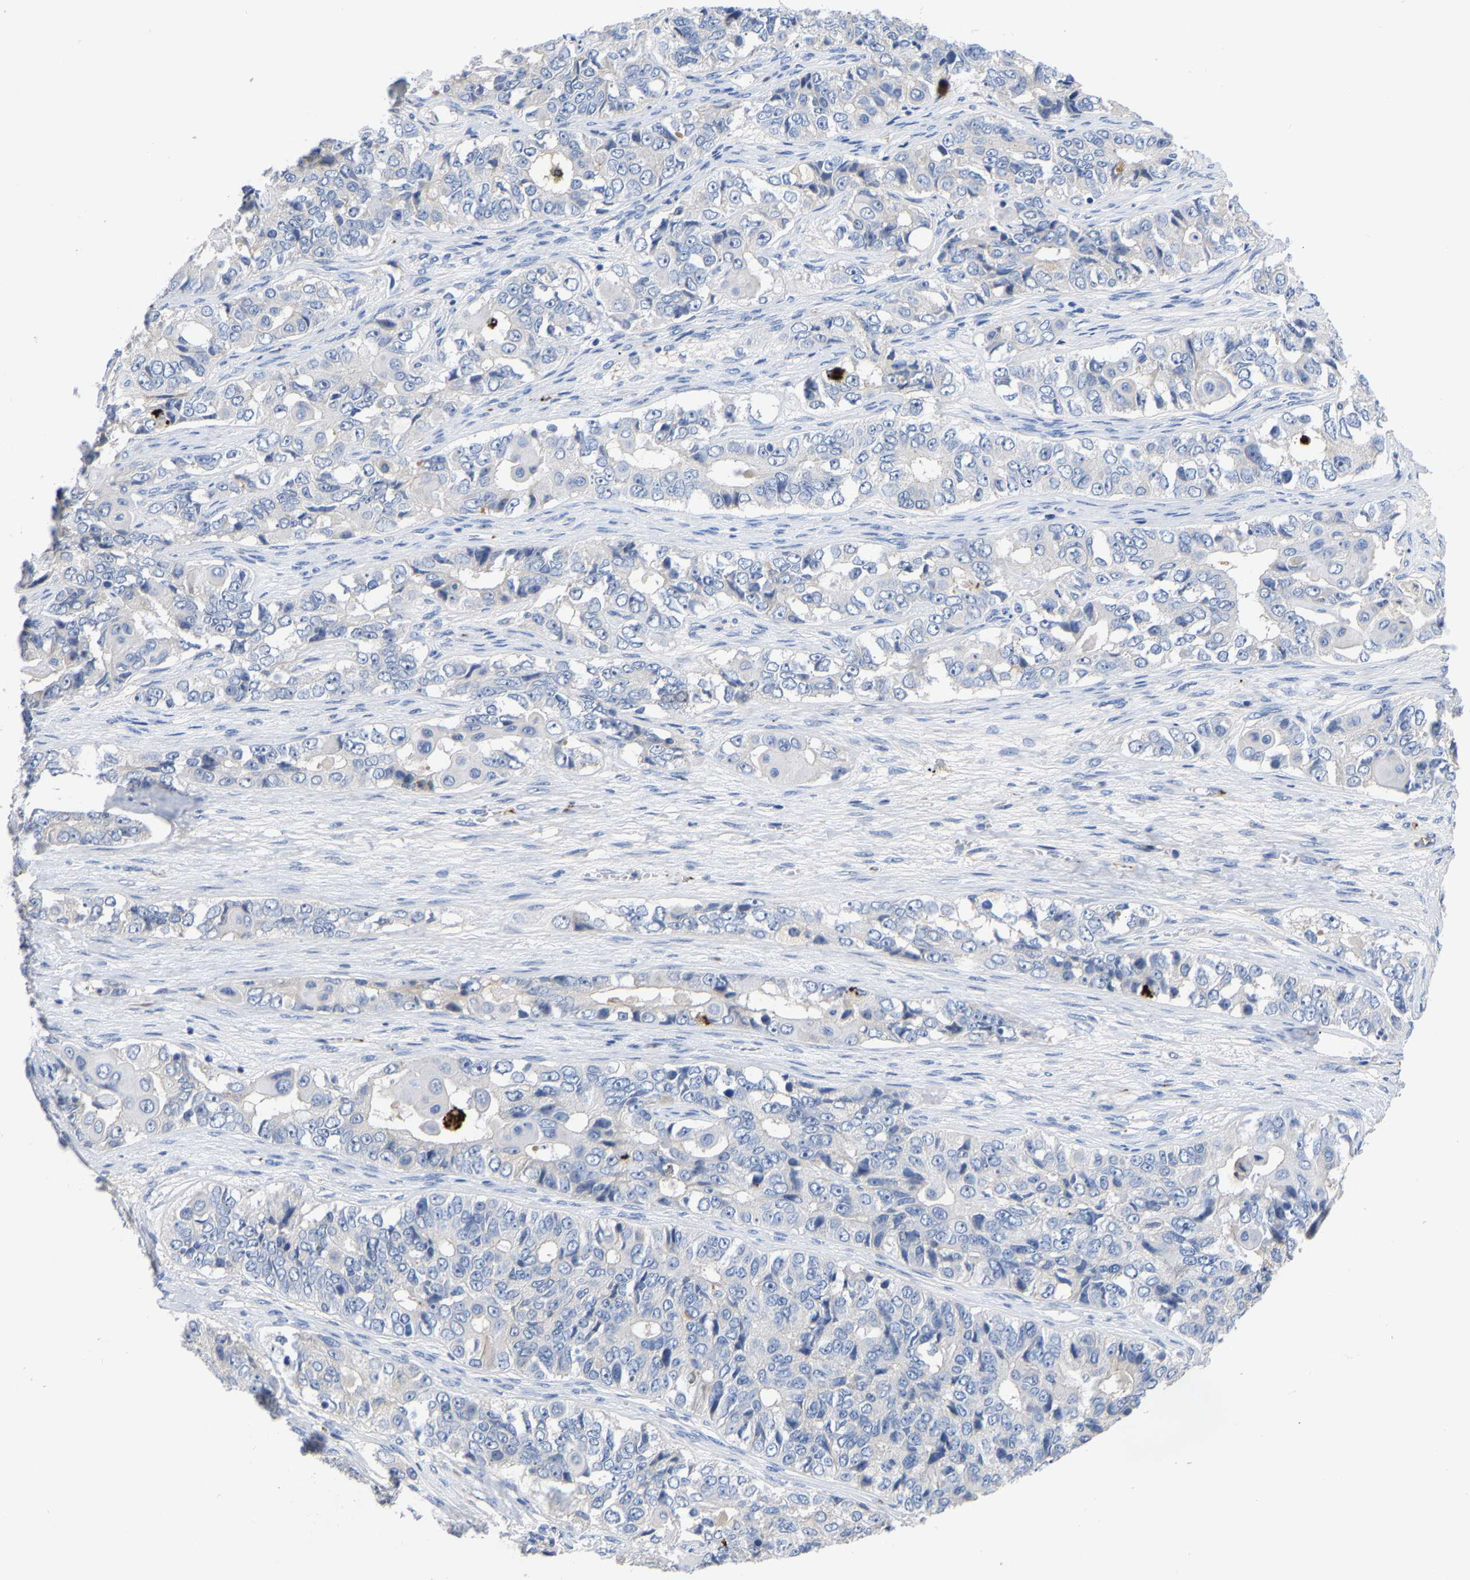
{"staining": {"intensity": "negative", "quantity": "none", "location": "none"}, "tissue": "ovarian cancer", "cell_type": "Tumor cells", "image_type": "cancer", "snomed": [{"axis": "morphology", "description": "Carcinoma, endometroid"}, {"axis": "topography", "description": "Ovary"}], "caption": "Immunohistochemistry (IHC) photomicrograph of neoplastic tissue: human endometroid carcinoma (ovarian) stained with DAB demonstrates no significant protein staining in tumor cells.", "gene": "FGF18", "patient": {"sex": "female", "age": 51}}